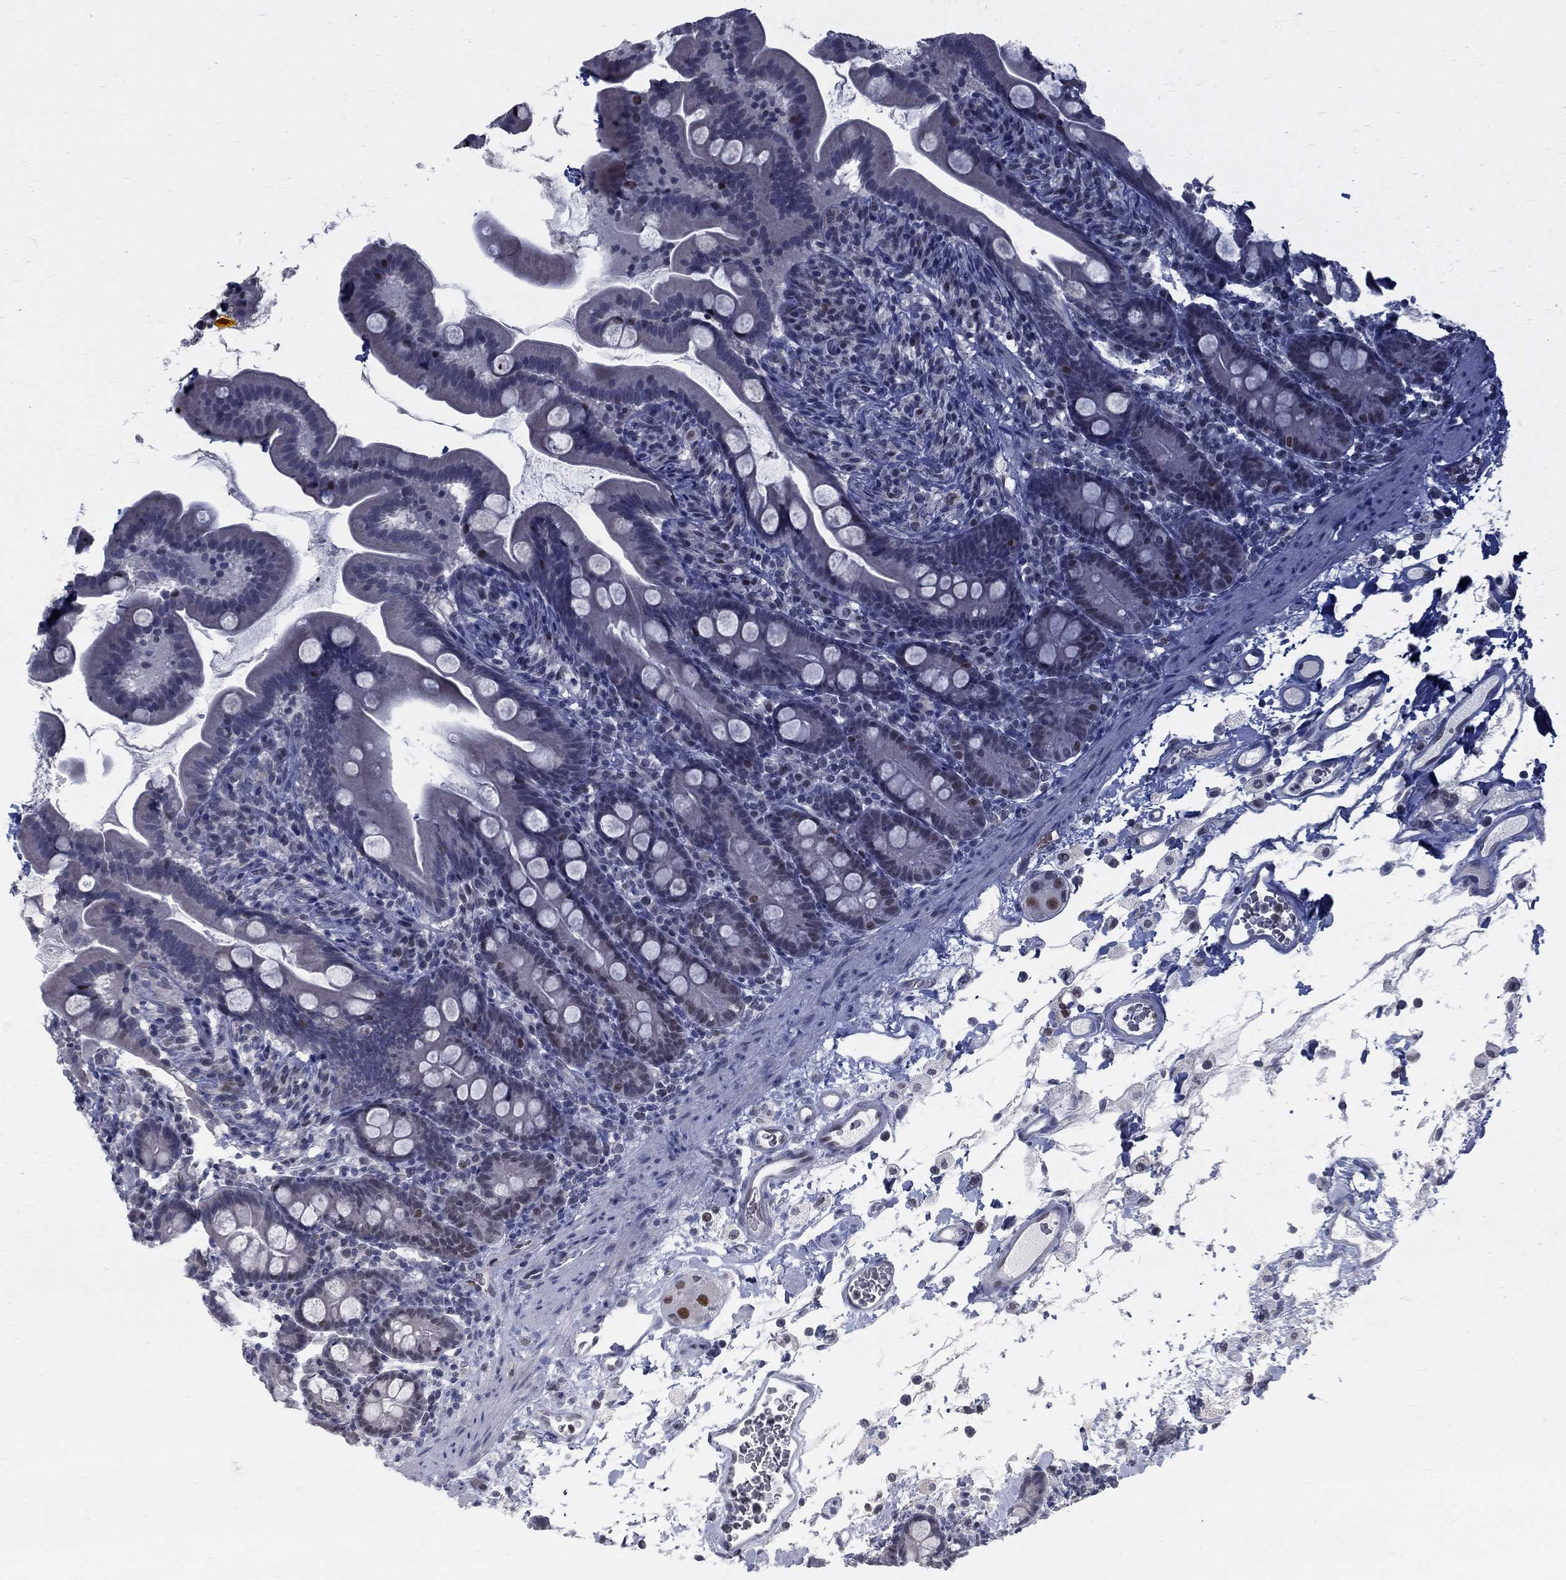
{"staining": {"intensity": "negative", "quantity": "none", "location": "none"}, "tissue": "small intestine", "cell_type": "Glandular cells", "image_type": "normal", "snomed": [{"axis": "morphology", "description": "Normal tissue, NOS"}, {"axis": "topography", "description": "Small intestine"}], "caption": "Normal small intestine was stained to show a protein in brown. There is no significant staining in glandular cells. Brightfield microscopy of immunohistochemistry (IHC) stained with DAB (3,3'-diaminobenzidine) (brown) and hematoxylin (blue), captured at high magnification.", "gene": "GCFC2", "patient": {"sex": "female", "age": 44}}